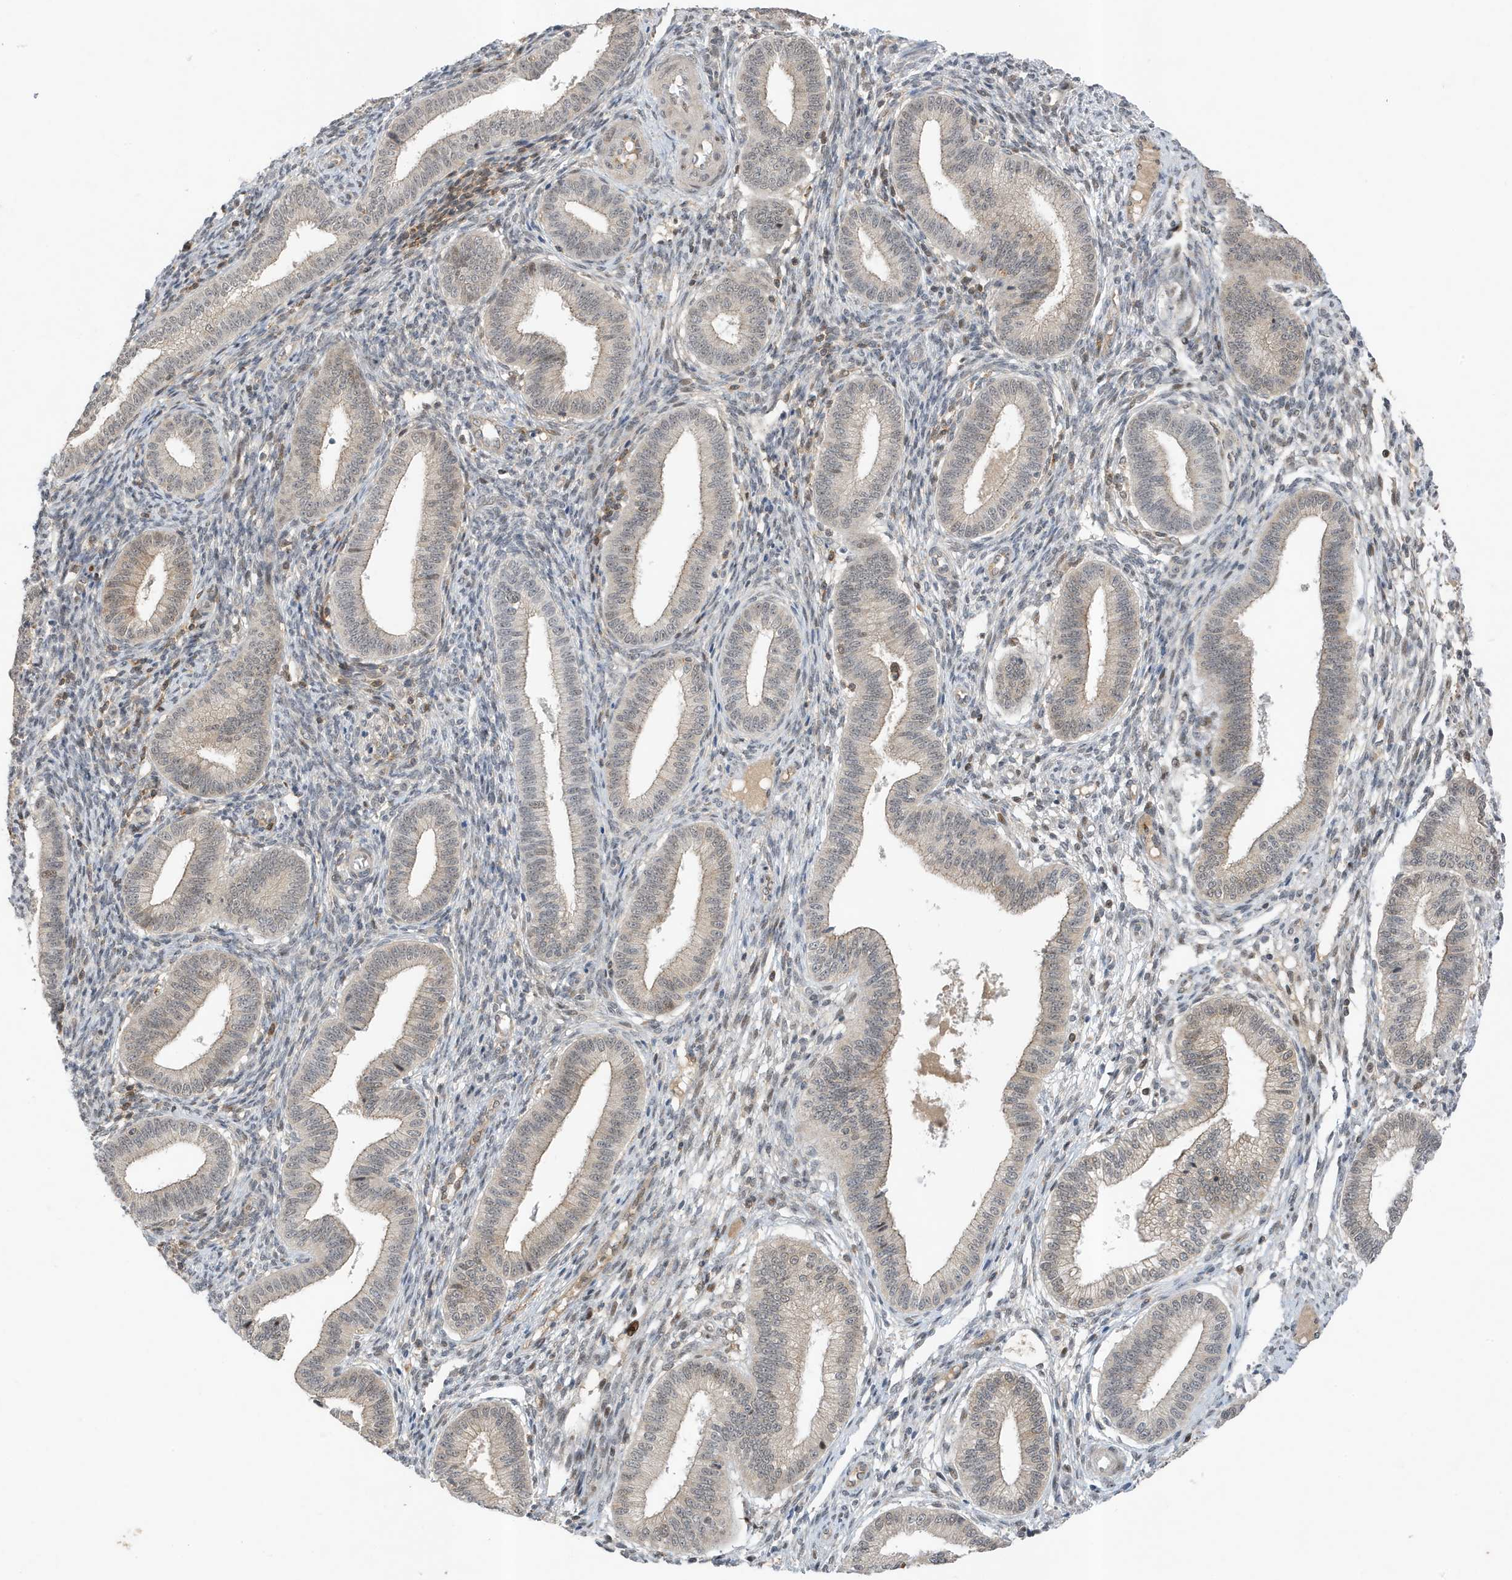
{"staining": {"intensity": "negative", "quantity": "none", "location": "none"}, "tissue": "endometrium", "cell_type": "Cells in endometrial stroma", "image_type": "normal", "snomed": [{"axis": "morphology", "description": "Normal tissue, NOS"}, {"axis": "topography", "description": "Endometrium"}], "caption": "Cells in endometrial stroma show no significant protein staining in normal endometrium. (Immunohistochemistry, brightfield microscopy, high magnification).", "gene": "MAST3", "patient": {"sex": "female", "age": 39}}